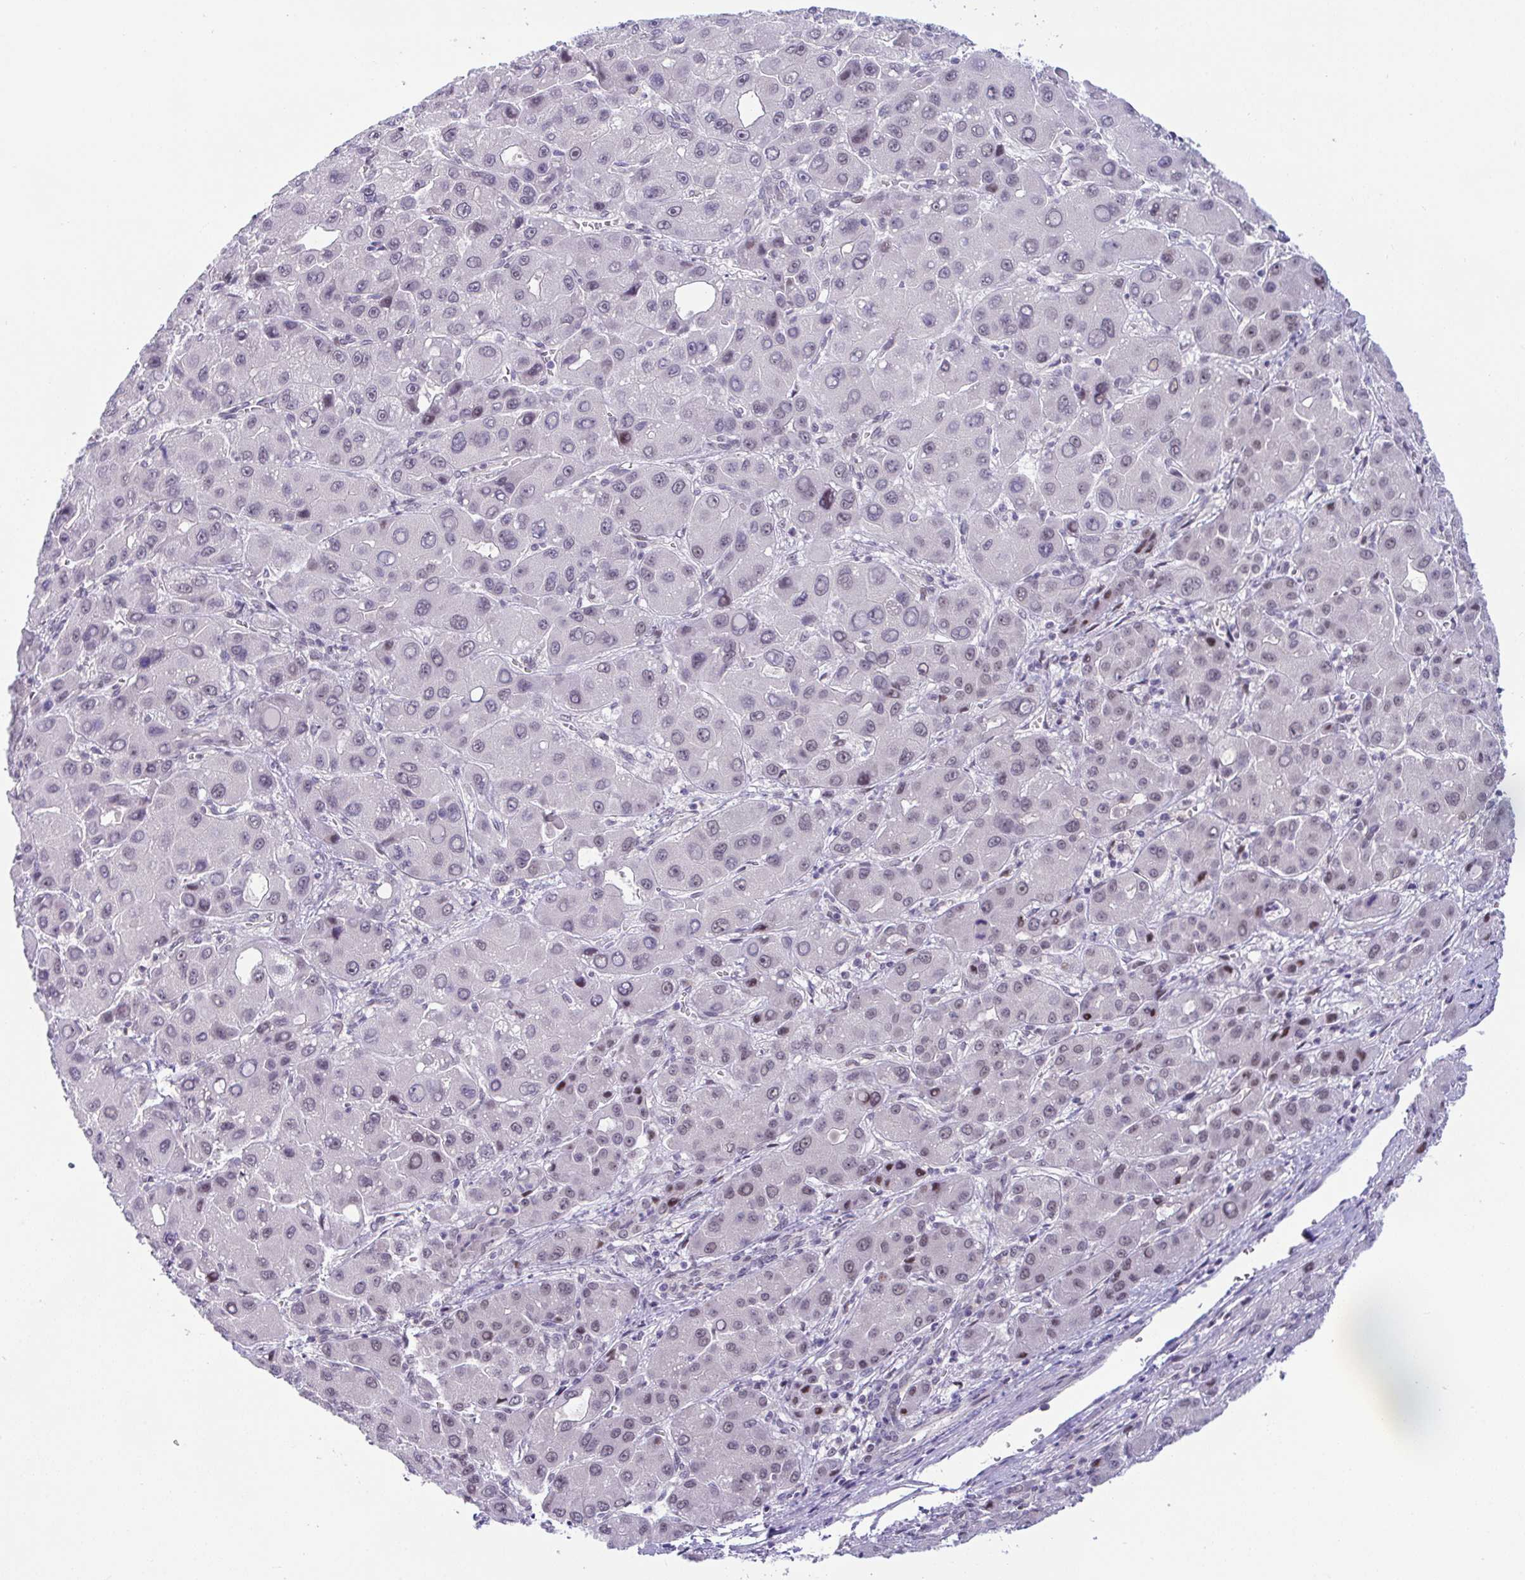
{"staining": {"intensity": "weak", "quantity": "<25%", "location": "nuclear"}, "tissue": "liver cancer", "cell_type": "Tumor cells", "image_type": "cancer", "snomed": [{"axis": "morphology", "description": "Carcinoma, Hepatocellular, NOS"}, {"axis": "topography", "description": "Liver"}], "caption": "The IHC micrograph has no significant staining in tumor cells of liver hepatocellular carcinoma tissue.", "gene": "USP35", "patient": {"sex": "male", "age": 55}}